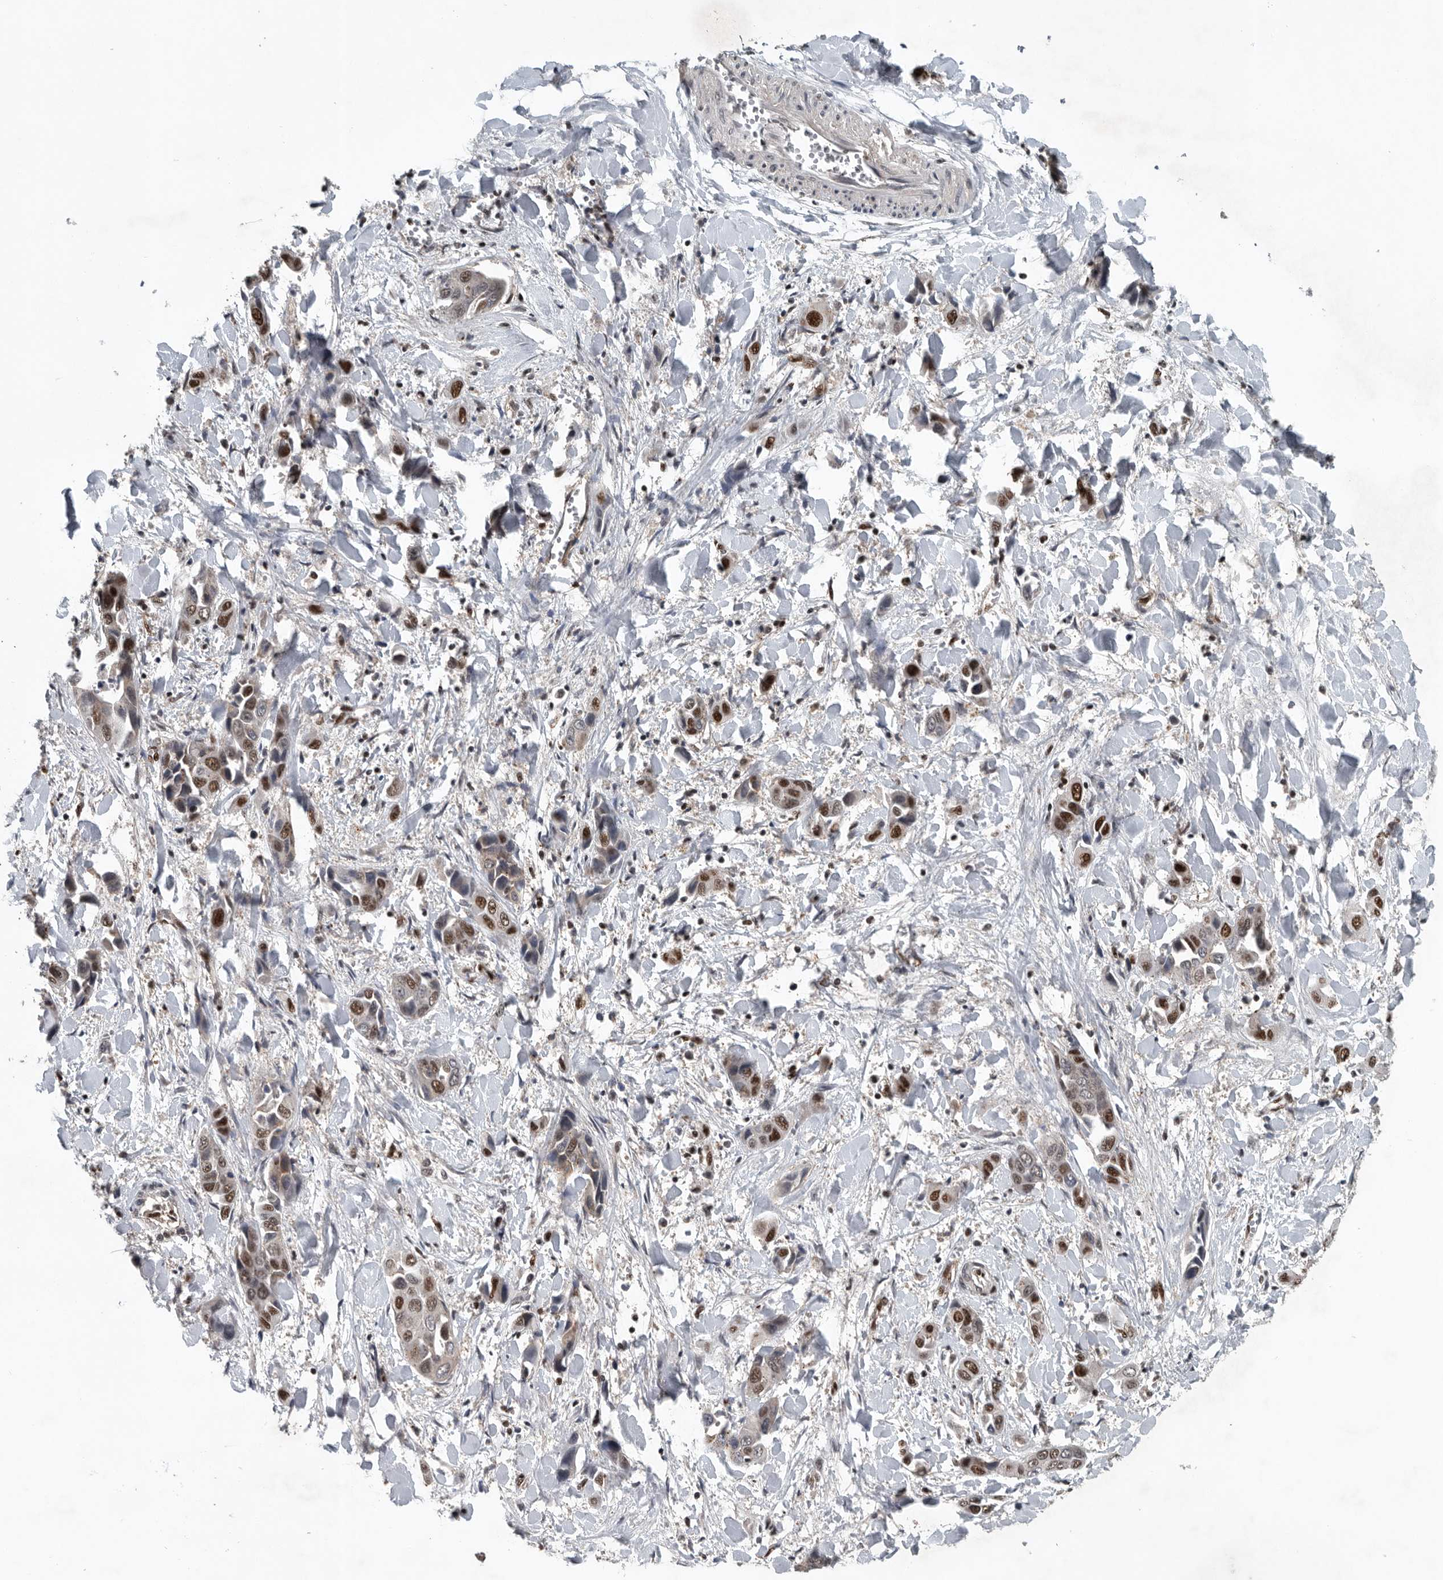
{"staining": {"intensity": "strong", "quantity": ">75%", "location": "nuclear"}, "tissue": "liver cancer", "cell_type": "Tumor cells", "image_type": "cancer", "snomed": [{"axis": "morphology", "description": "Cholangiocarcinoma"}, {"axis": "topography", "description": "Liver"}], "caption": "High-magnification brightfield microscopy of cholangiocarcinoma (liver) stained with DAB (3,3'-diaminobenzidine) (brown) and counterstained with hematoxylin (blue). tumor cells exhibit strong nuclear positivity is present in approximately>75% of cells. Ihc stains the protein of interest in brown and the nuclei are stained blue.", "gene": "SENP7", "patient": {"sex": "female", "age": 52}}